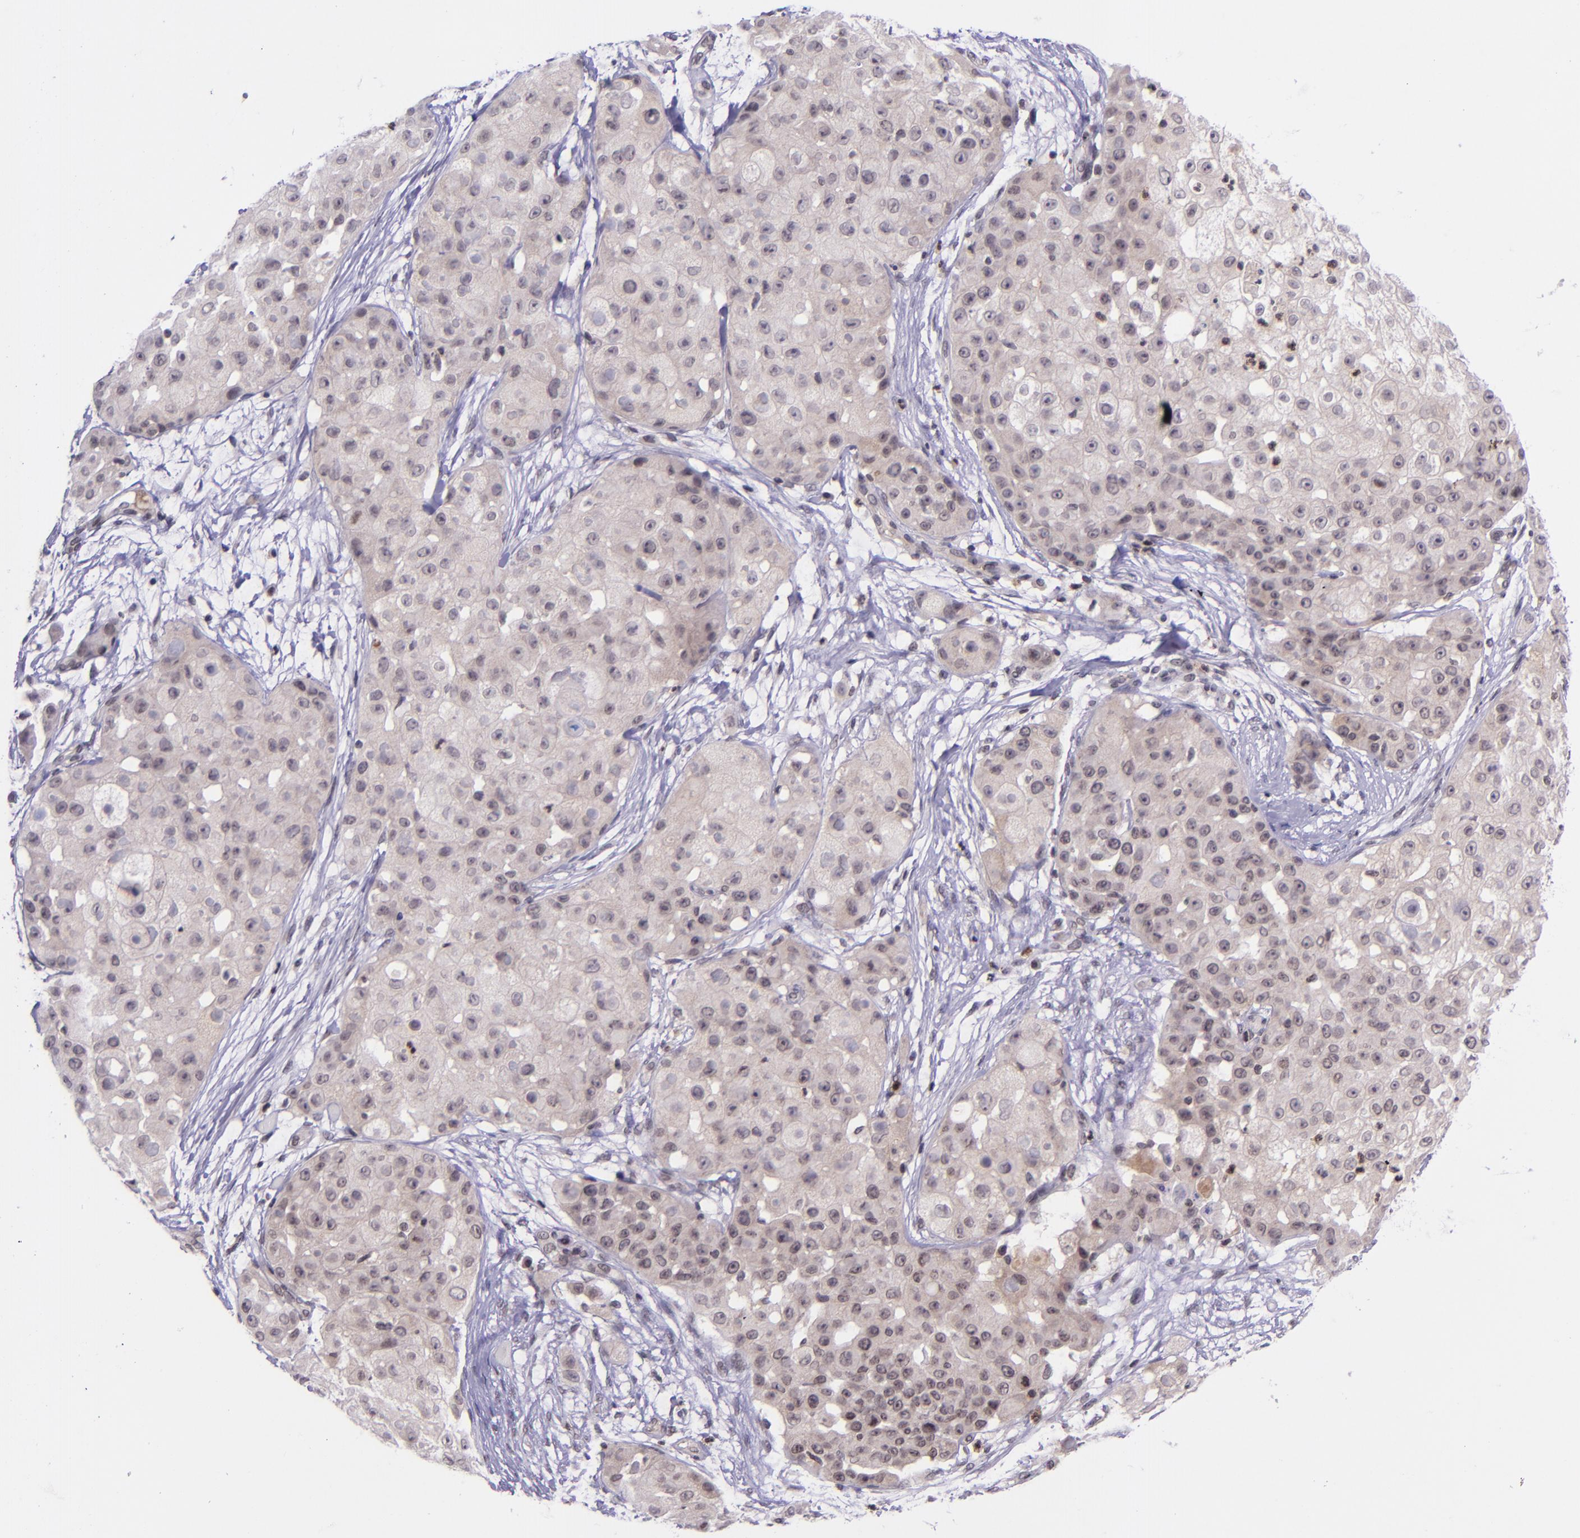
{"staining": {"intensity": "weak", "quantity": "25%-75%", "location": "cytoplasmic/membranous"}, "tissue": "skin cancer", "cell_type": "Tumor cells", "image_type": "cancer", "snomed": [{"axis": "morphology", "description": "Squamous cell carcinoma, NOS"}, {"axis": "topography", "description": "Skin"}], "caption": "This micrograph exhibits skin cancer (squamous cell carcinoma) stained with immunohistochemistry to label a protein in brown. The cytoplasmic/membranous of tumor cells show weak positivity for the protein. Nuclei are counter-stained blue.", "gene": "SELL", "patient": {"sex": "female", "age": 57}}